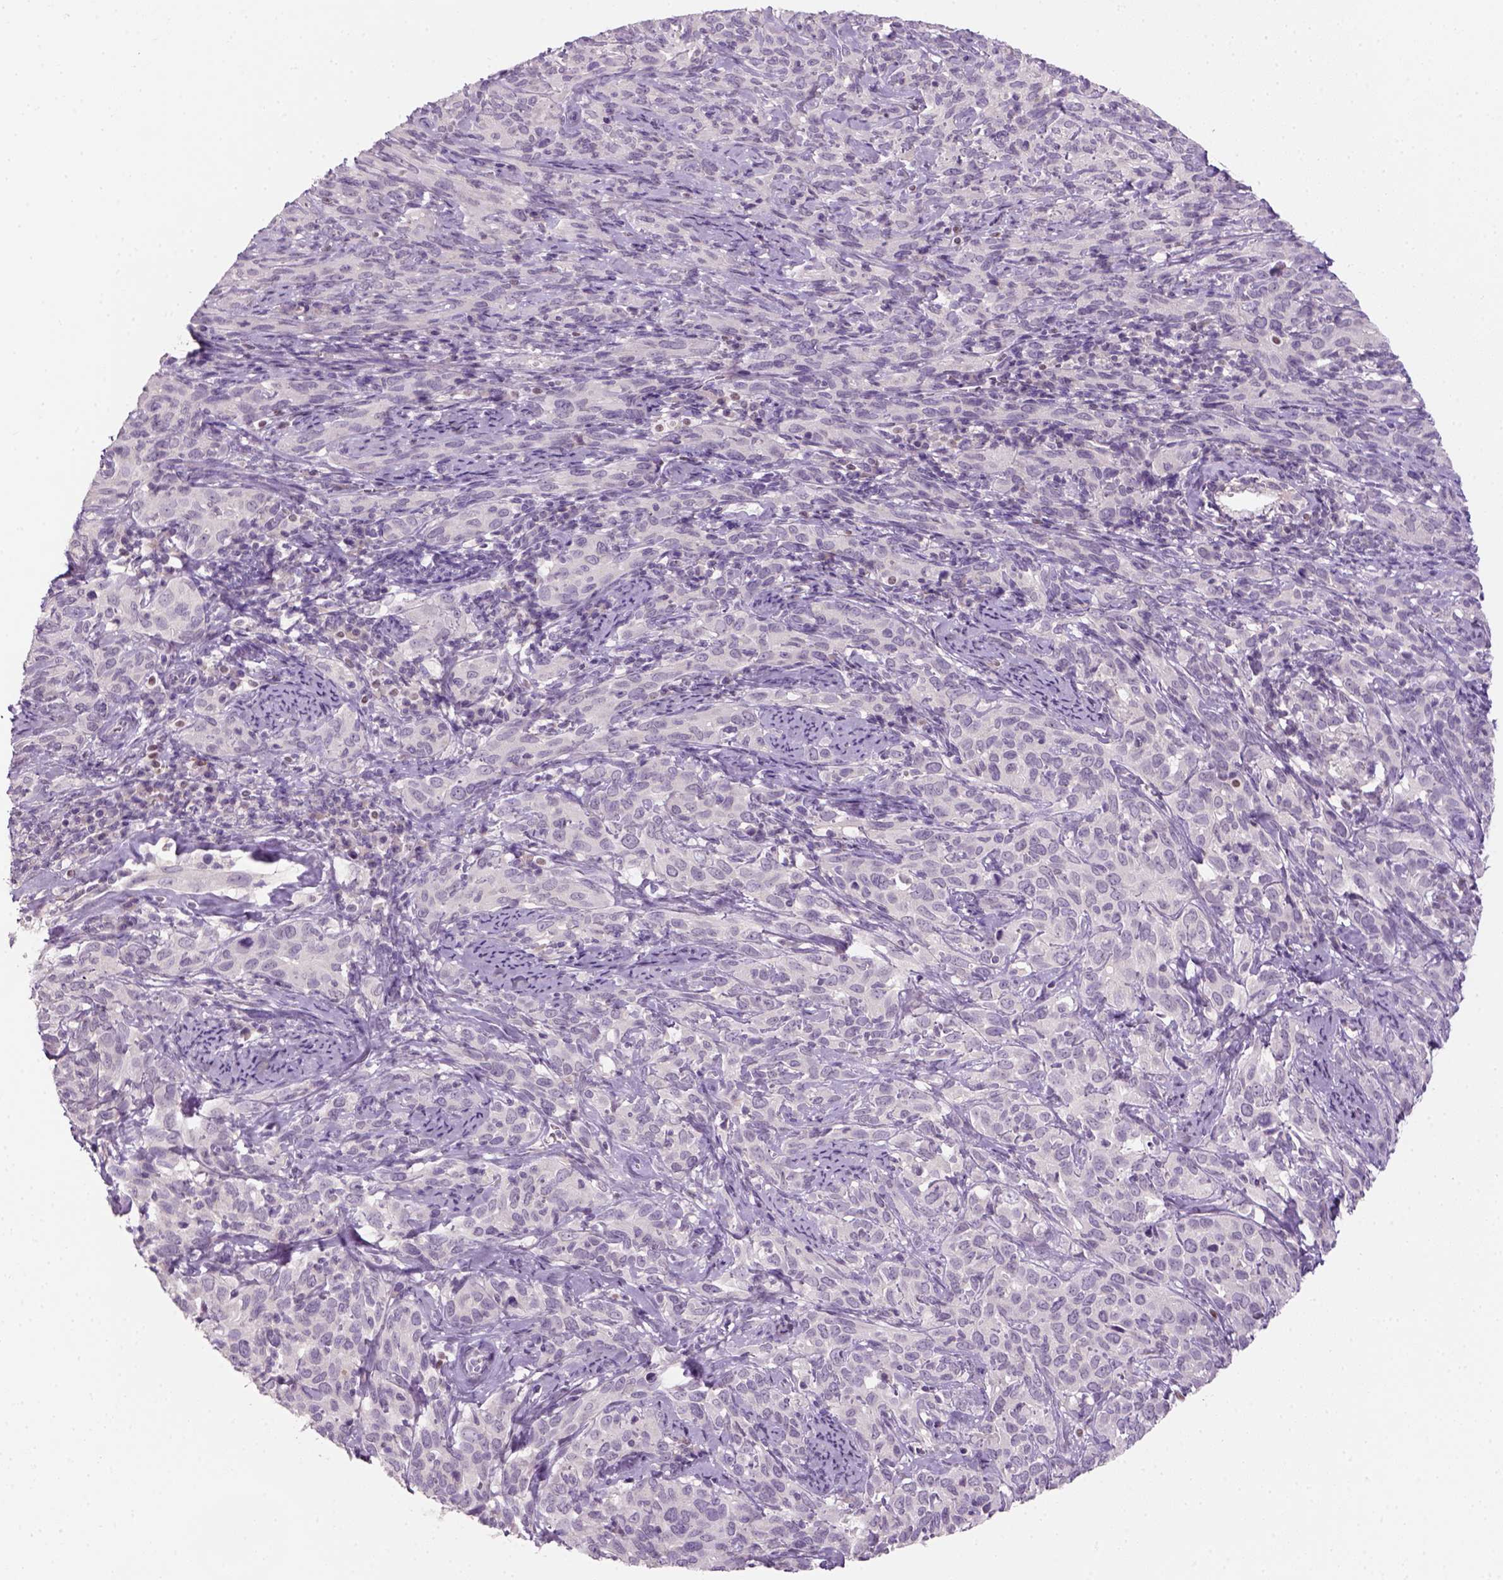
{"staining": {"intensity": "negative", "quantity": "none", "location": "none"}, "tissue": "cervical cancer", "cell_type": "Tumor cells", "image_type": "cancer", "snomed": [{"axis": "morphology", "description": "Normal tissue, NOS"}, {"axis": "morphology", "description": "Squamous cell carcinoma, NOS"}, {"axis": "topography", "description": "Cervix"}], "caption": "This image is of cervical cancer stained with immunohistochemistry to label a protein in brown with the nuclei are counter-stained blue. There is no expression in tumor cells.", "gene": "GFI1B", "patient": {"sex": "female", "age": 51}}